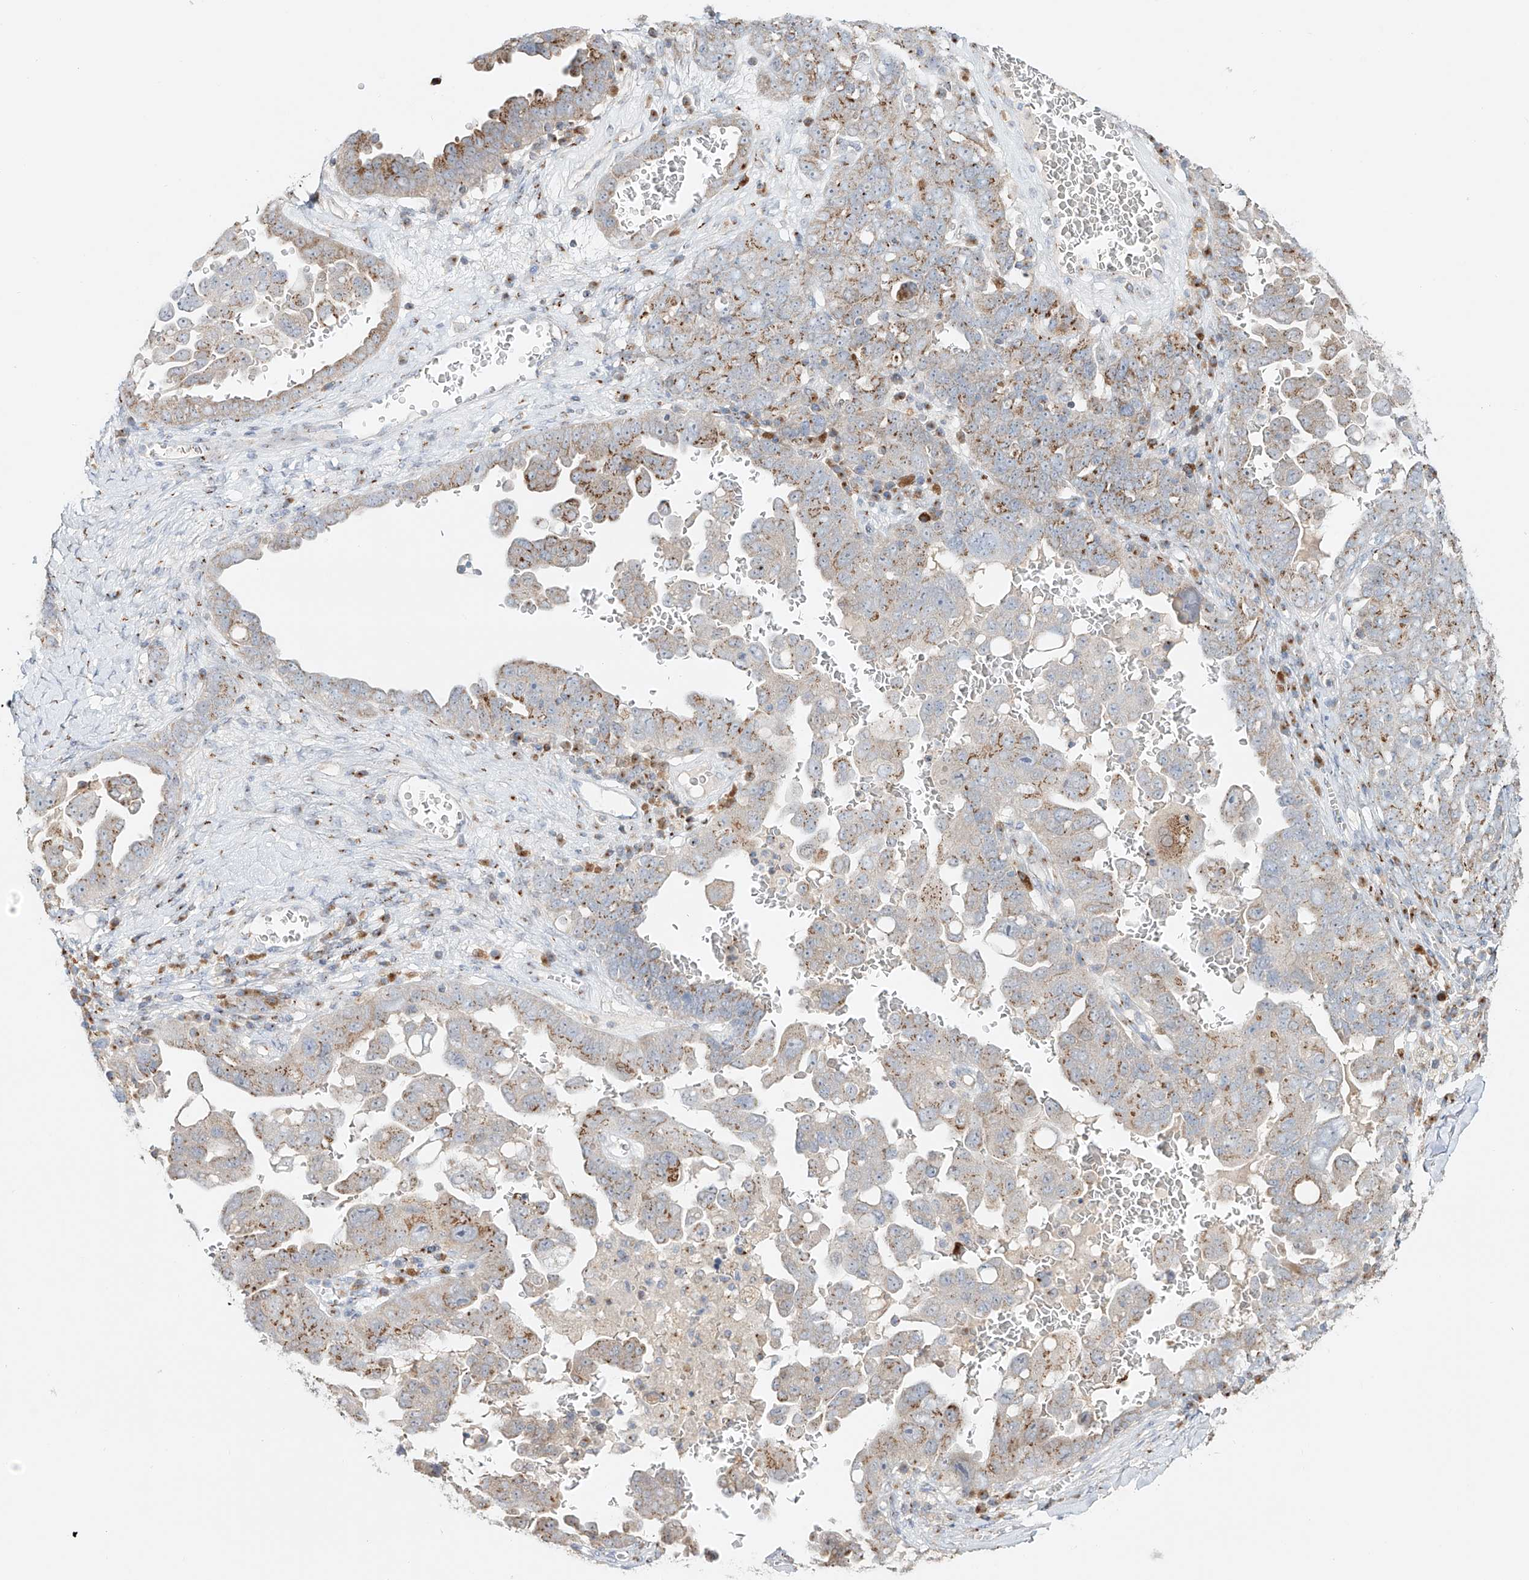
{"staining": {"intensity": "moderate", "quantity": "25%-75%", "location": "cytoplasmic/membranous"}, "tissue": "ovarian cancer", "cell_type": "Tumor cells", "image_type": "cancer", "snomed": [{"axis": "morphology", "description": "Carcinoma, endometroid"}, {"axis": "topography", "description": "Ovary"}], "caption": "This image displays immunohistochemistry staining of ovarian cancer, with medium moderate cytoplasmic/membranous positivity in approximately 25%-75% of tumor cells.", "gene": "BSDC1", "patient": {"sex": "female", "age": 62}}